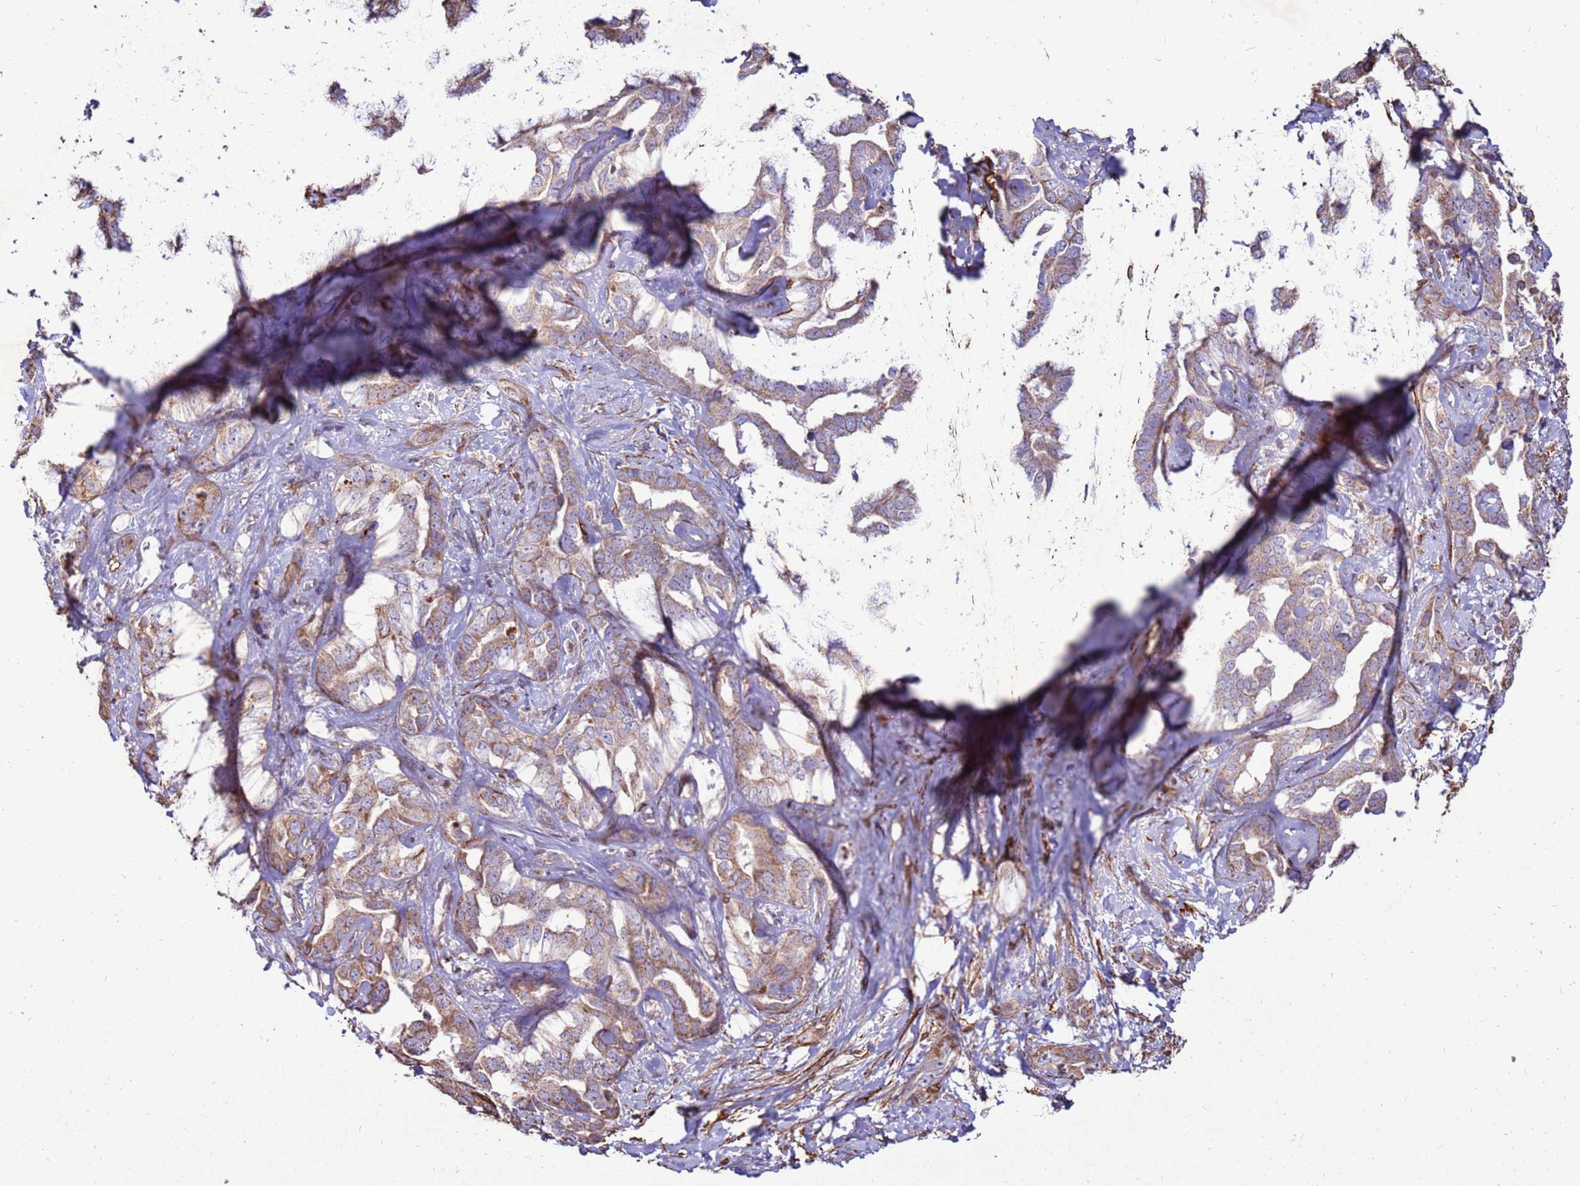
{"staining": {"intensity": "moderate", "quantity": ">75%", "location": "cytoplasmic/membranous"}, "tissue": "liver cancer", "cell_type": "Tumor cells", "image_type": "cancer", "snomed": [{"axis": "morphology", "description": "Cholangiocarcinoma"}, {"axis": "topography", "description": "Liver"}], "caption": "Immunohistochemistry (DAB (3,3'-diaminobenzidine)) staining of human liver cancer (cholangiocarcinoma) displays moderate cytoplasmic/membranous protein staining in about >75% of tumor cells.", "gene": "DDX59", "patient": {"sex": "male", "age": 59}}